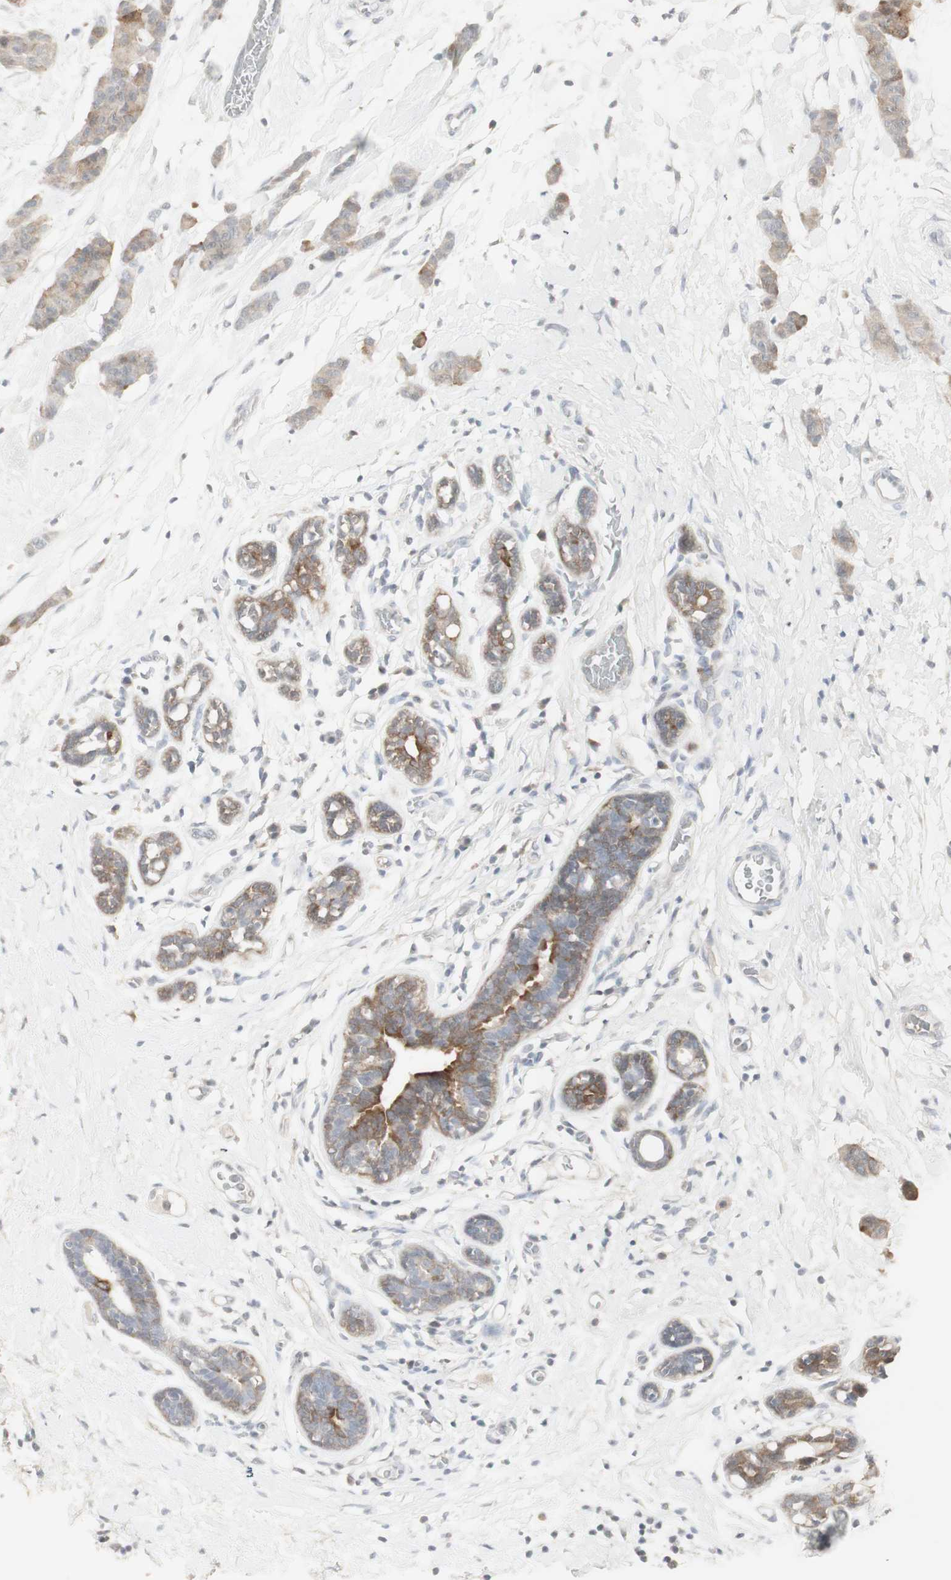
{"staining": {"intensity": "moderate", "quantity": ">75%", "location": "cytoplasmic/membranous"}, "tissue": "breast cancer", "cell_type": "Tumor cells", "image_type": "cancer", "snomed": [{"axis": "morphology", "description": "Normal tissue, NOS"}, {"axis": "morphology", "description": "Duct carcinoma"}, {"axis": "topography", "description": "Breast"}], "caption": "Breast intraductal carcinoma tissue reveals moderate cytoplasmic/membranous expression in about >75% of tumor cells, visualized by immunohistochemistry. (DAB = brown stain, brightfield microscopy at high magnification).", "gene": "C1orf116", "patient": {"sex": "female", "age": 40}}